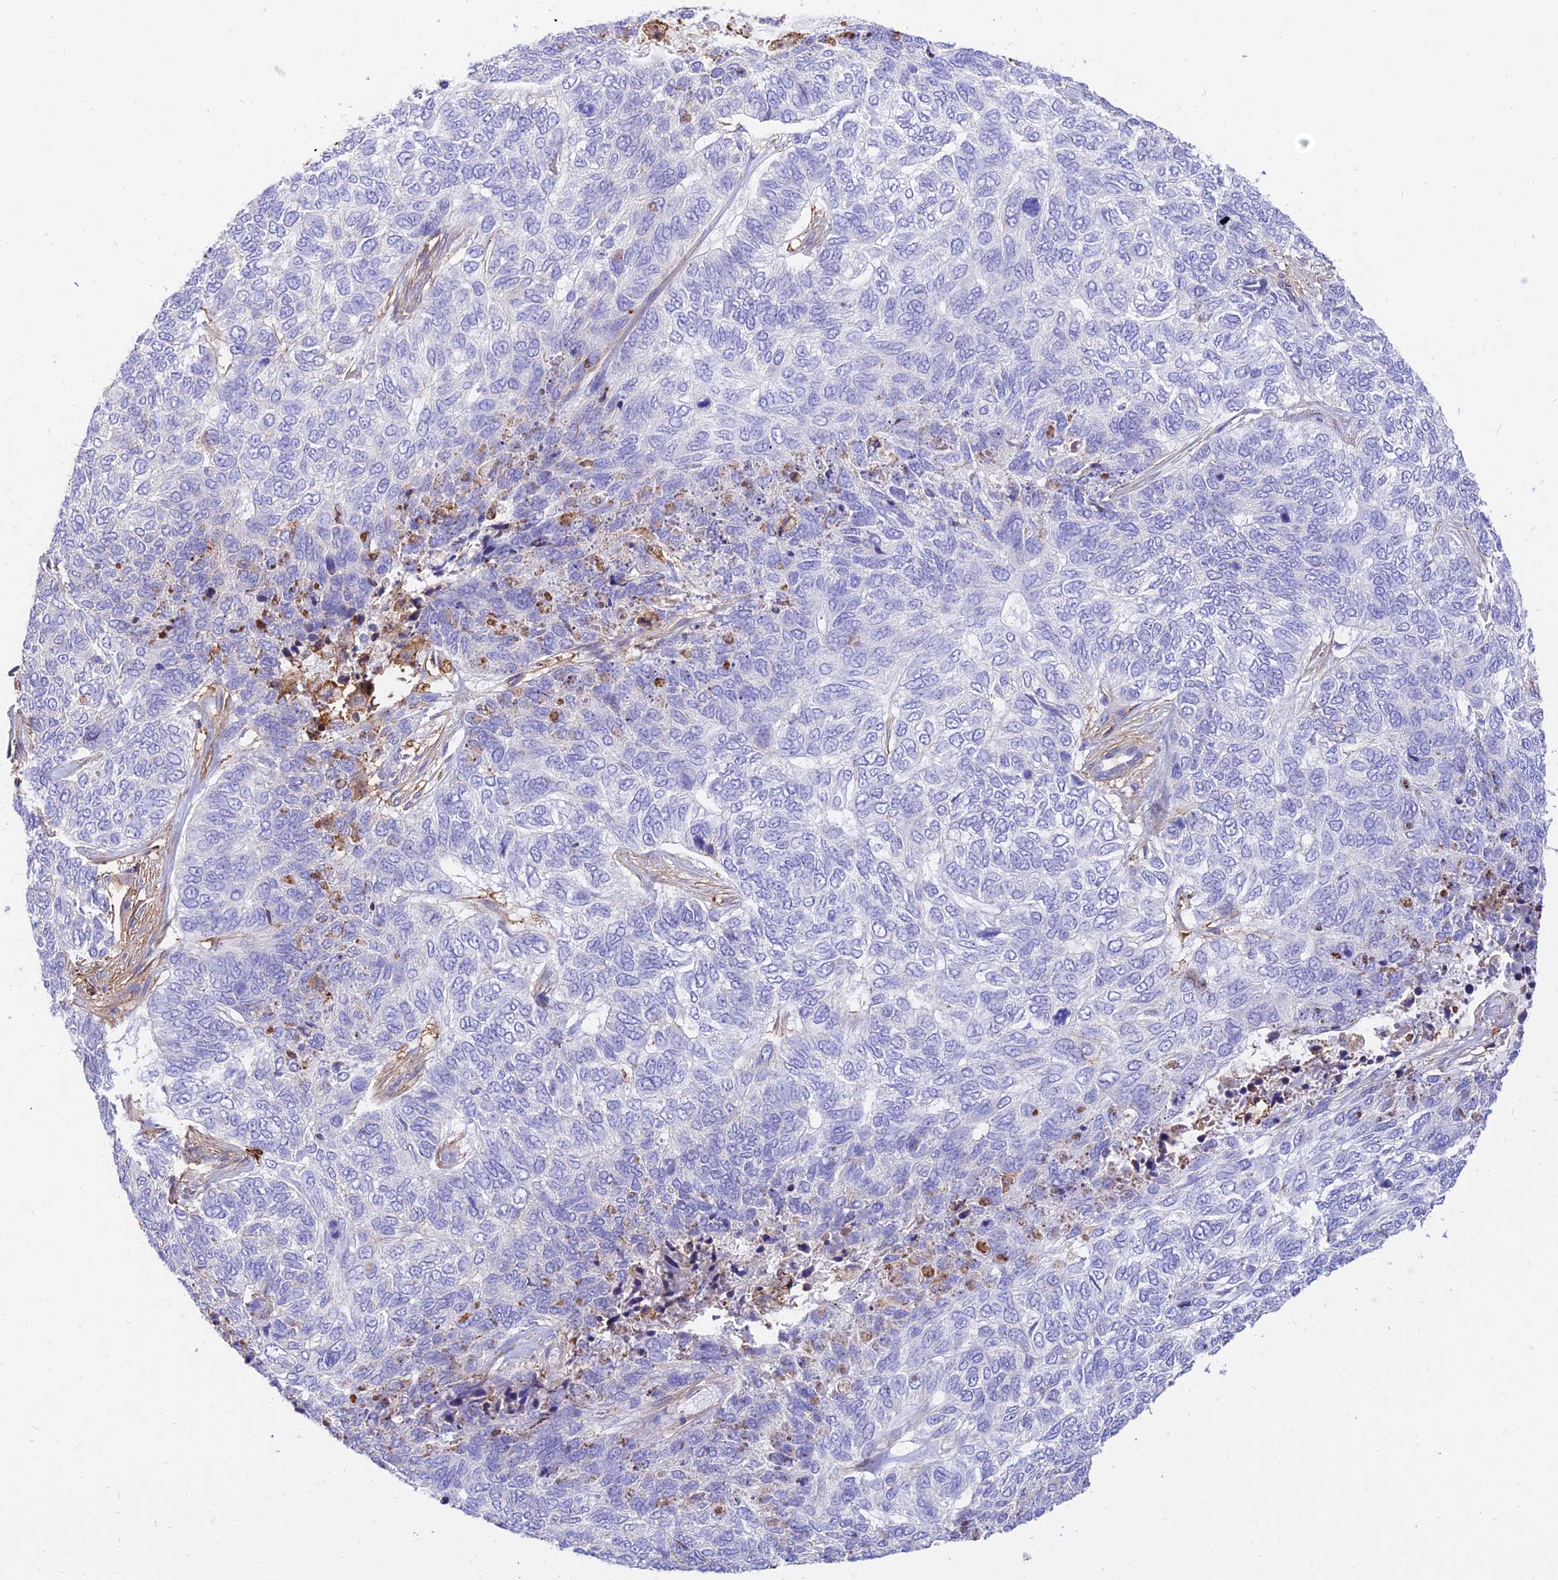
{"staining": {"intensity": "negative", "quantity": "none", "location": "none"}, "tissue": "skin cancer", "cell_type": "Tumor cells", "image_type": "cancer", "snomed": [{"axis": "morphology", "description": "Basal cell carcinoma"}, {"axis": "topography", "description": "Skin"}], "caption": "Tumor cells show no significant protein positivity in skin cancer (basal cell carcinoma). Brightfield microscopy of immunohistochemistry stained with DAB (brown) and hematoxylin (blue), captured at high magnification.", "gene": "SREK1IP1", "patient": {"sex": "female", "age": 65}}